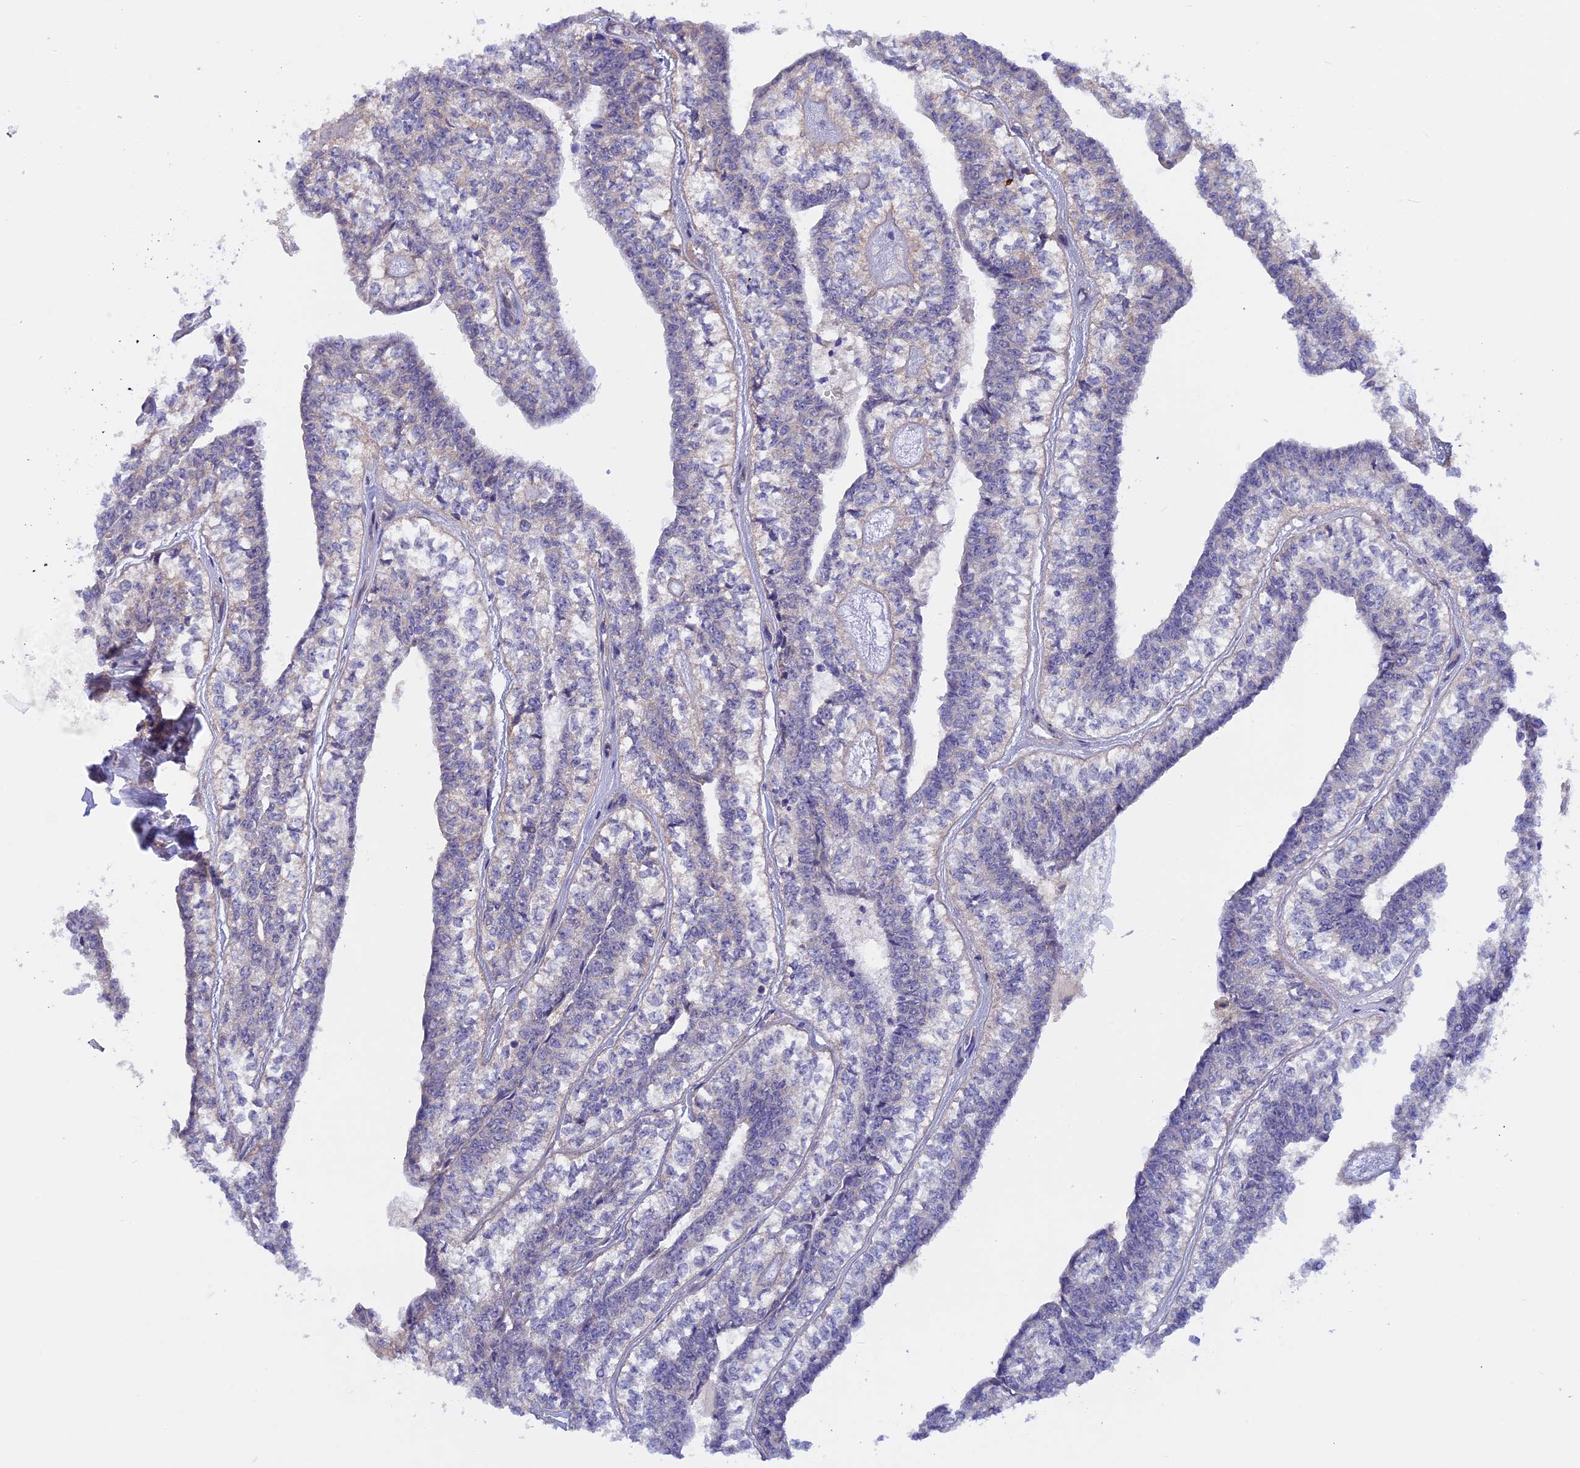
{"staining": {"intensity": "negative", "quantity": "none", "location": "none"}, "tissue": "head and neck cancer", "cell_type": "Tumor cells", "image_type": "cancer", "snomed": [{"axis": "morphology", "description": "Adenocarcinoma, NOS"}, {"axis": "topography", "description": "Head-Neck"}], "caption": "The IHC image has no significant expression in tumor cells of head and neck cancer tissue.", "gene": "HYCC1", "patient": {"sex": "female", "age": 73}}